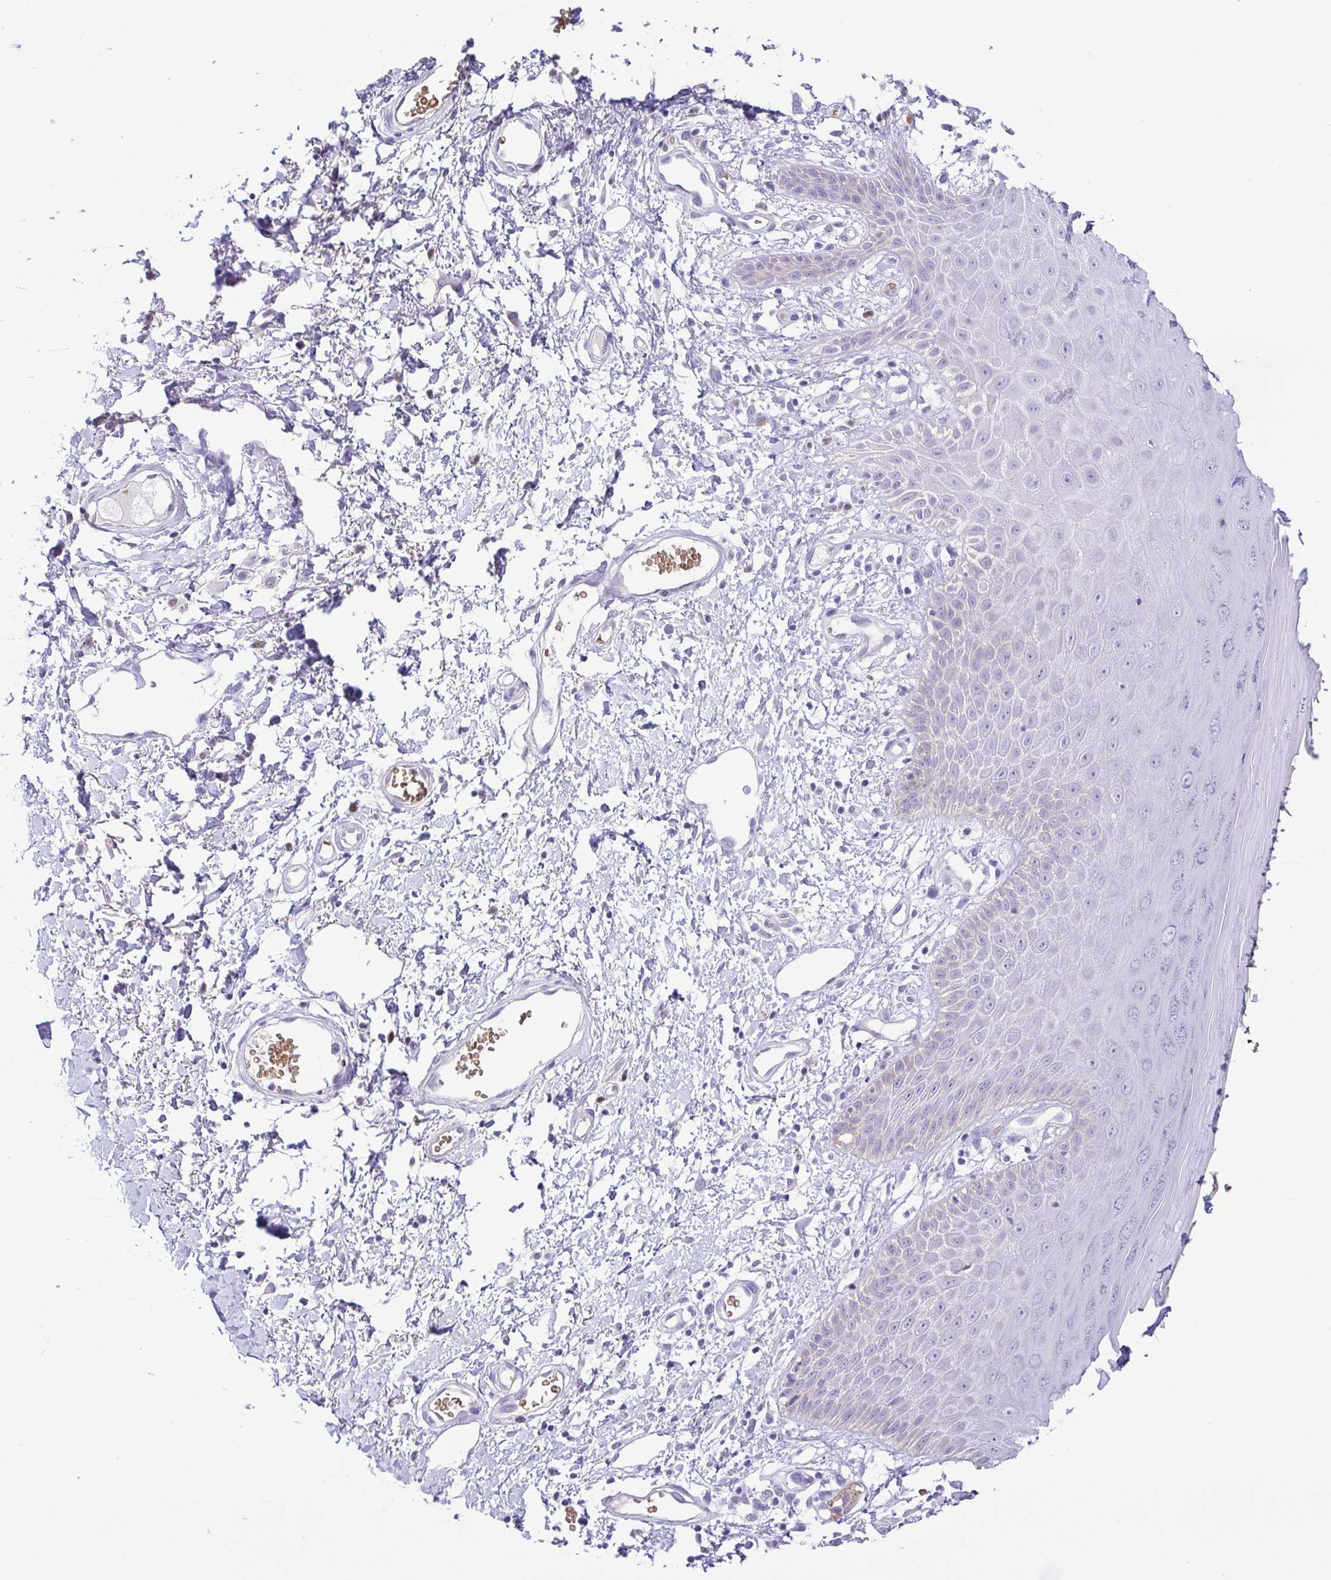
{"staining": {"intensity": "negative", "quantity": "none", "location": "none"}, "tissue": "skin", "cell_type": "Epidermal cells", "image_type": "normal", "snomed": [{"axis": "morphology", "description": "Normal tissue, NOS"}, {"axis": "topography", "description": "Anal"}, {"axis": "topography", "description": "Peripheral nerve tissue"}], "caption": "Immunohistochemical staining of unremarkable human skin shows no significant positivity in epidermal cells. The staining is performed using DAB (3,3'-diaminobenzidine) brown chromogen with nuclei counter-stained in using hematoxylin.", "gene": "EPB42", "patient": {"sex": "male", "age": 78}}